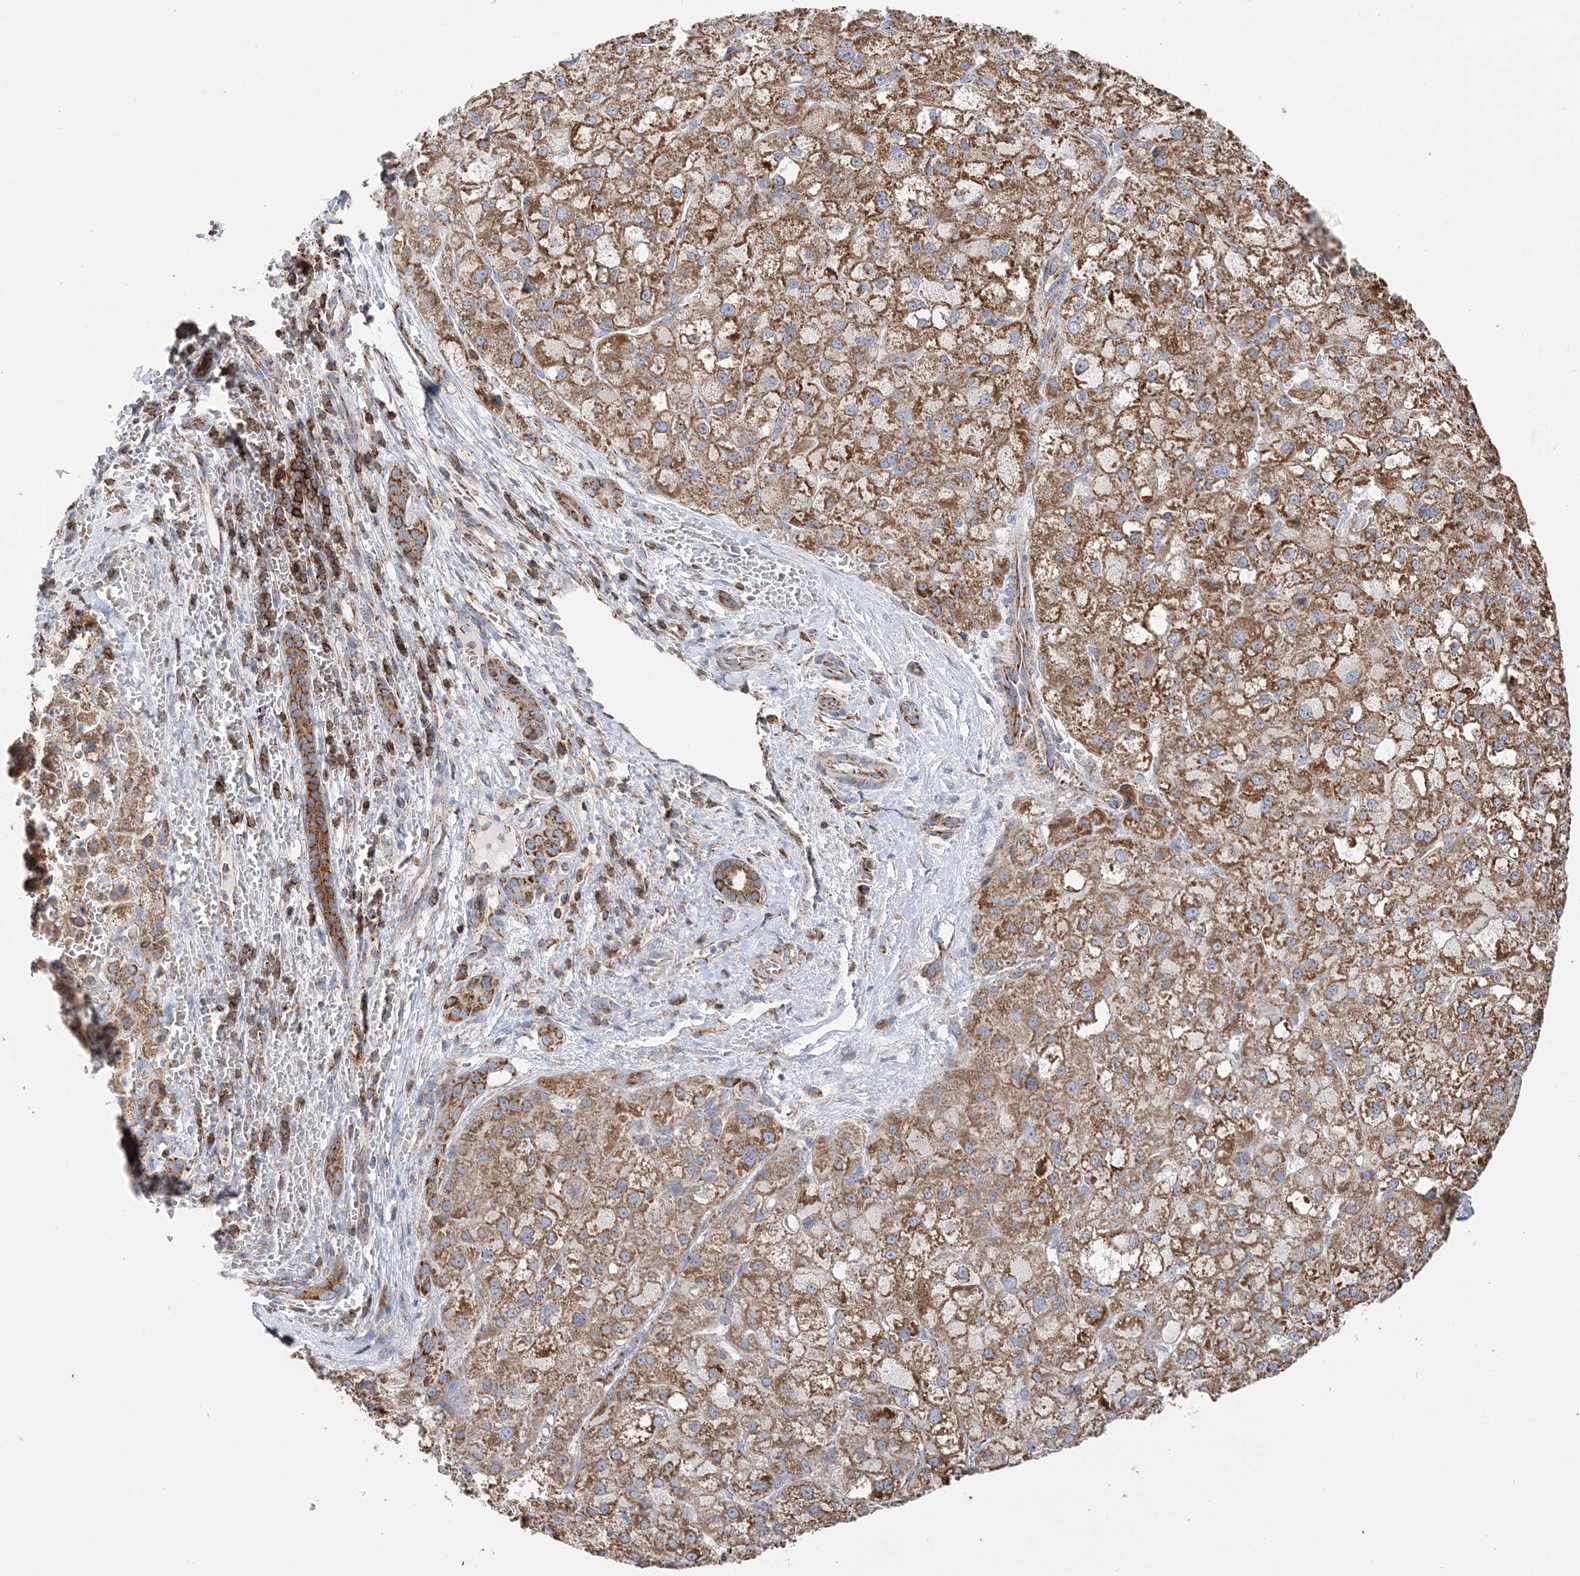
{"staining": {"intensity": "moderate", "quantity": ">75%", "location": "cytoplasmic/membranous"}, "tissue": "liver cancer", "cell_type": "Tumor cells", "image_type": "cancer", "snomed": [{"axis": "morphology", "description": "Carcinoma, Hepatocellular, NOS"}, {"axis": "topography", "description": "Liver"}], "caption": "Brown immunohistochemical staining in liver hepatocellular carcinoma exhibits moderate cytoplasmic/membranous staining in approximately >75% of tumor cells.", "gene": "TTC32", "patient": {"sex": "male", "age": 57}}